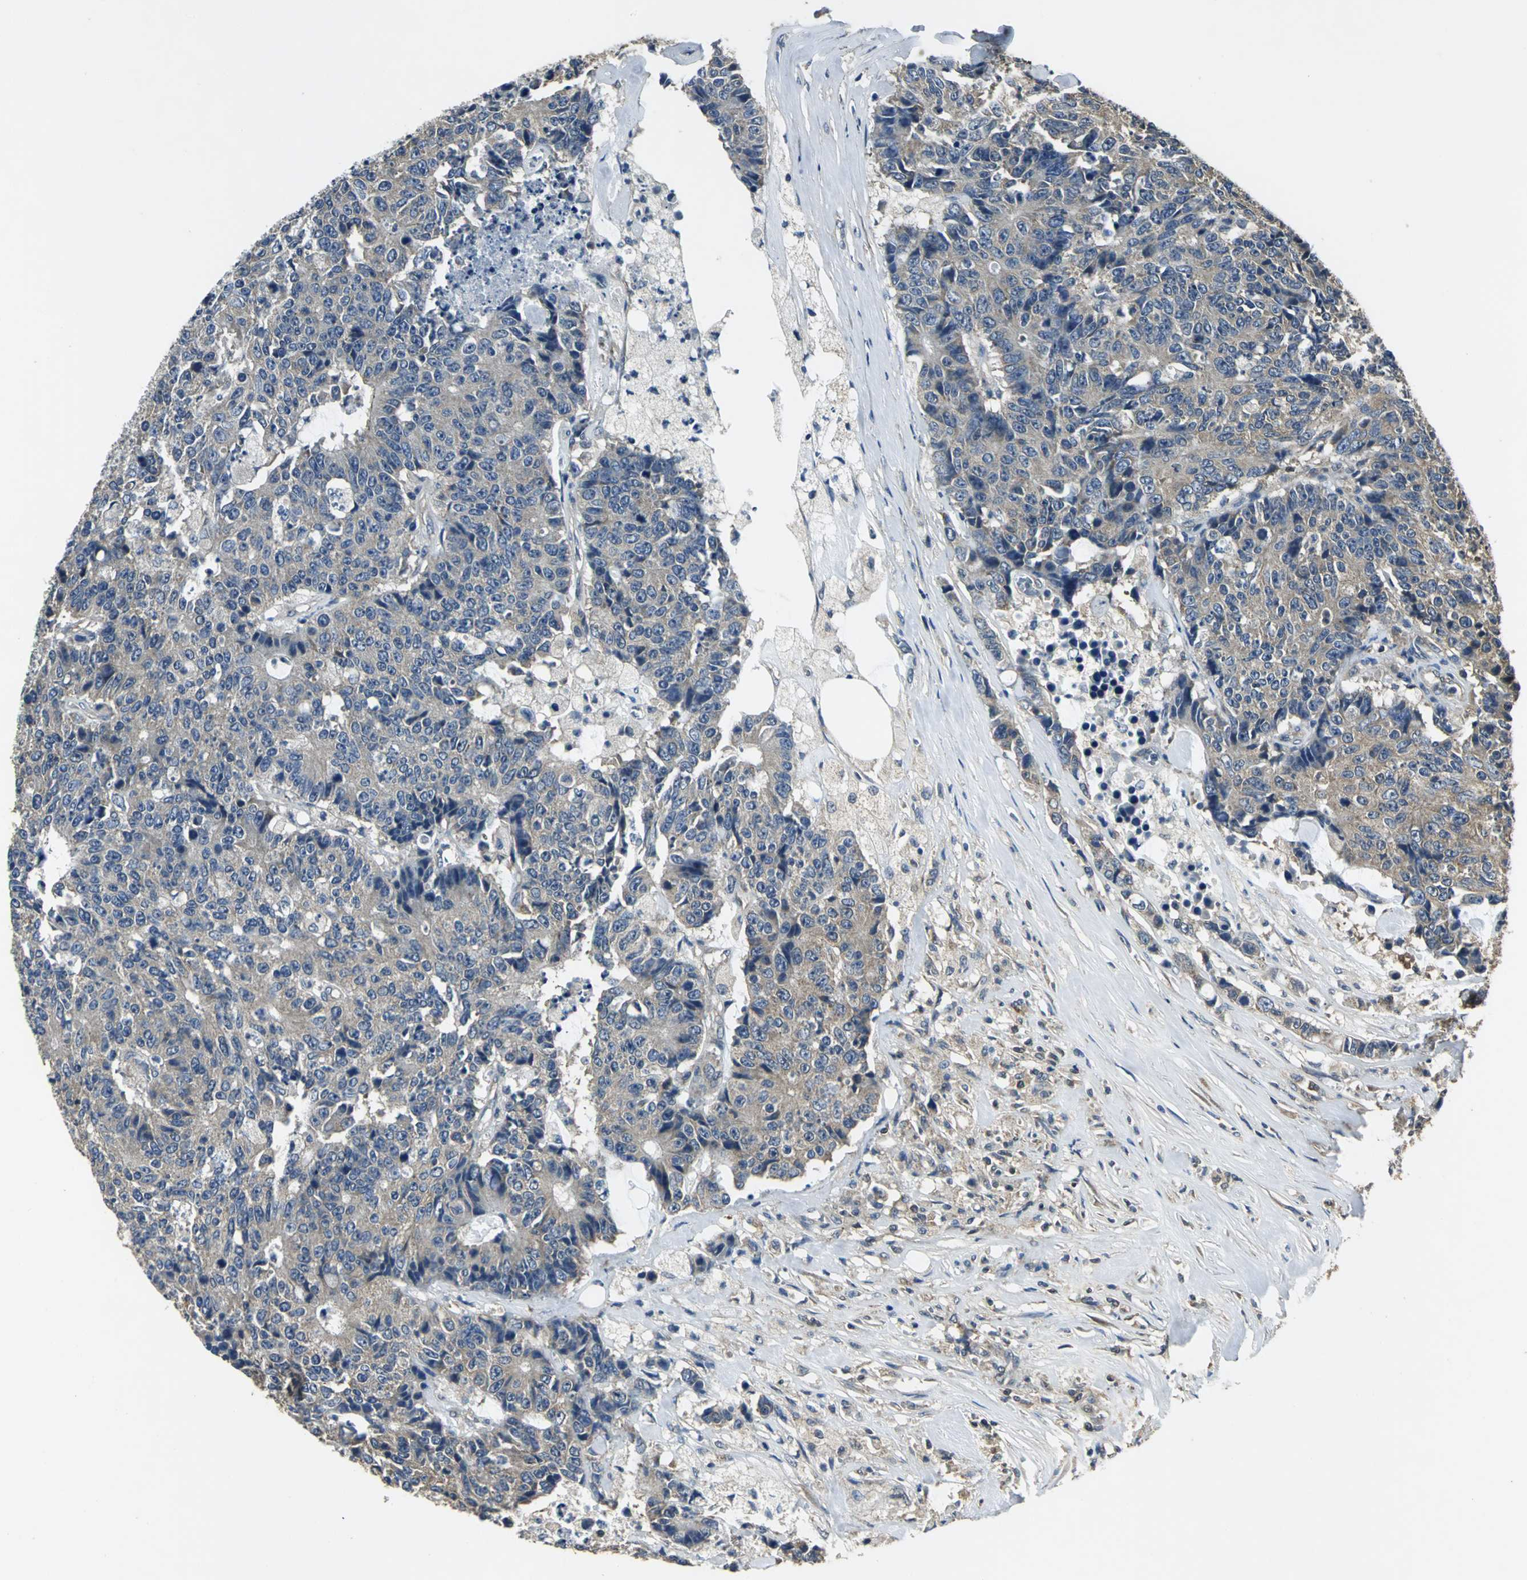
{"staining": {"intensity": "weak", "quantity": ">75%", "location": "cytoplasmic/membranous"}, "tissue": "colorectal cancer", "cell_type": "Tumor cells", "image_type": "cancer", "snomed": [{"axis": "morphology", "description": "Adenocarcinoma, NOS"}, {"axis": "topography", "description": "Colon"}], "caption": "Colorectal cancer (adenocarcinoma) was stained to show a protein in brown. There is low levels of weak cytoplasmic/membranous positivity in about >75% of tumor cells.", "gene": "IRF3", "patient": {"sex": "female", "age": 86}}